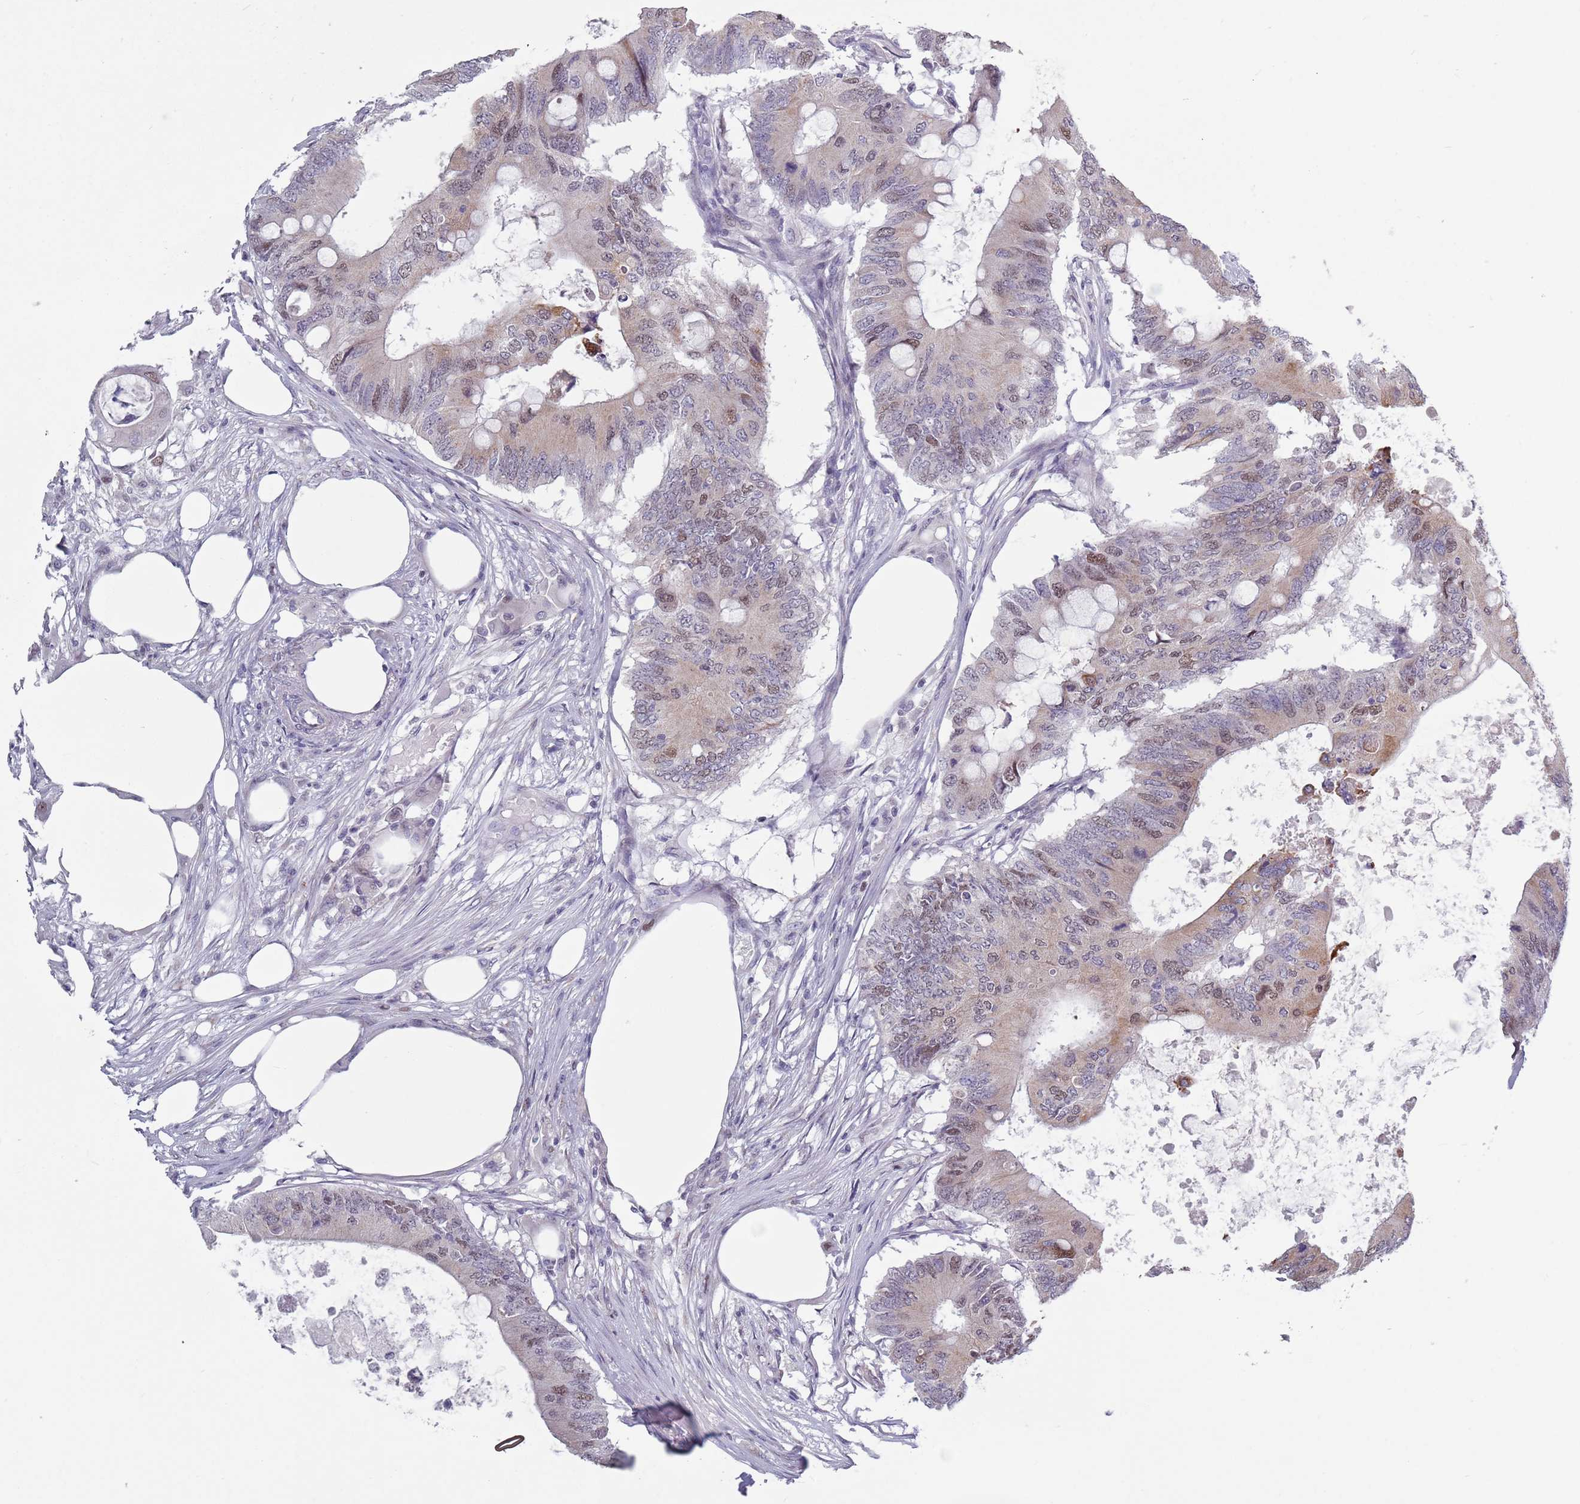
{"staining": {"intensity": "weak", "quantity": "25%-75%", "location": "cytoplasmic/membranous,nuclear"}, "tissue": "colorectal cancer", "cell_type": "Tumor cells", "image_type": "cancer", "snomed": [{"axis": "morphology", "description": "Adenocarcinoma, NOS"}, {"axis": "topography", "description": "Colon"}], "caption": "The image shows staining of colorectal adenocarcinoma, revealing weak cytoplasmic/membranous and nuclear protein staining (brown color) within tumor cells.", "gene": "ZKSCAN2", "patient": {"sex": "male", "age": 71}}